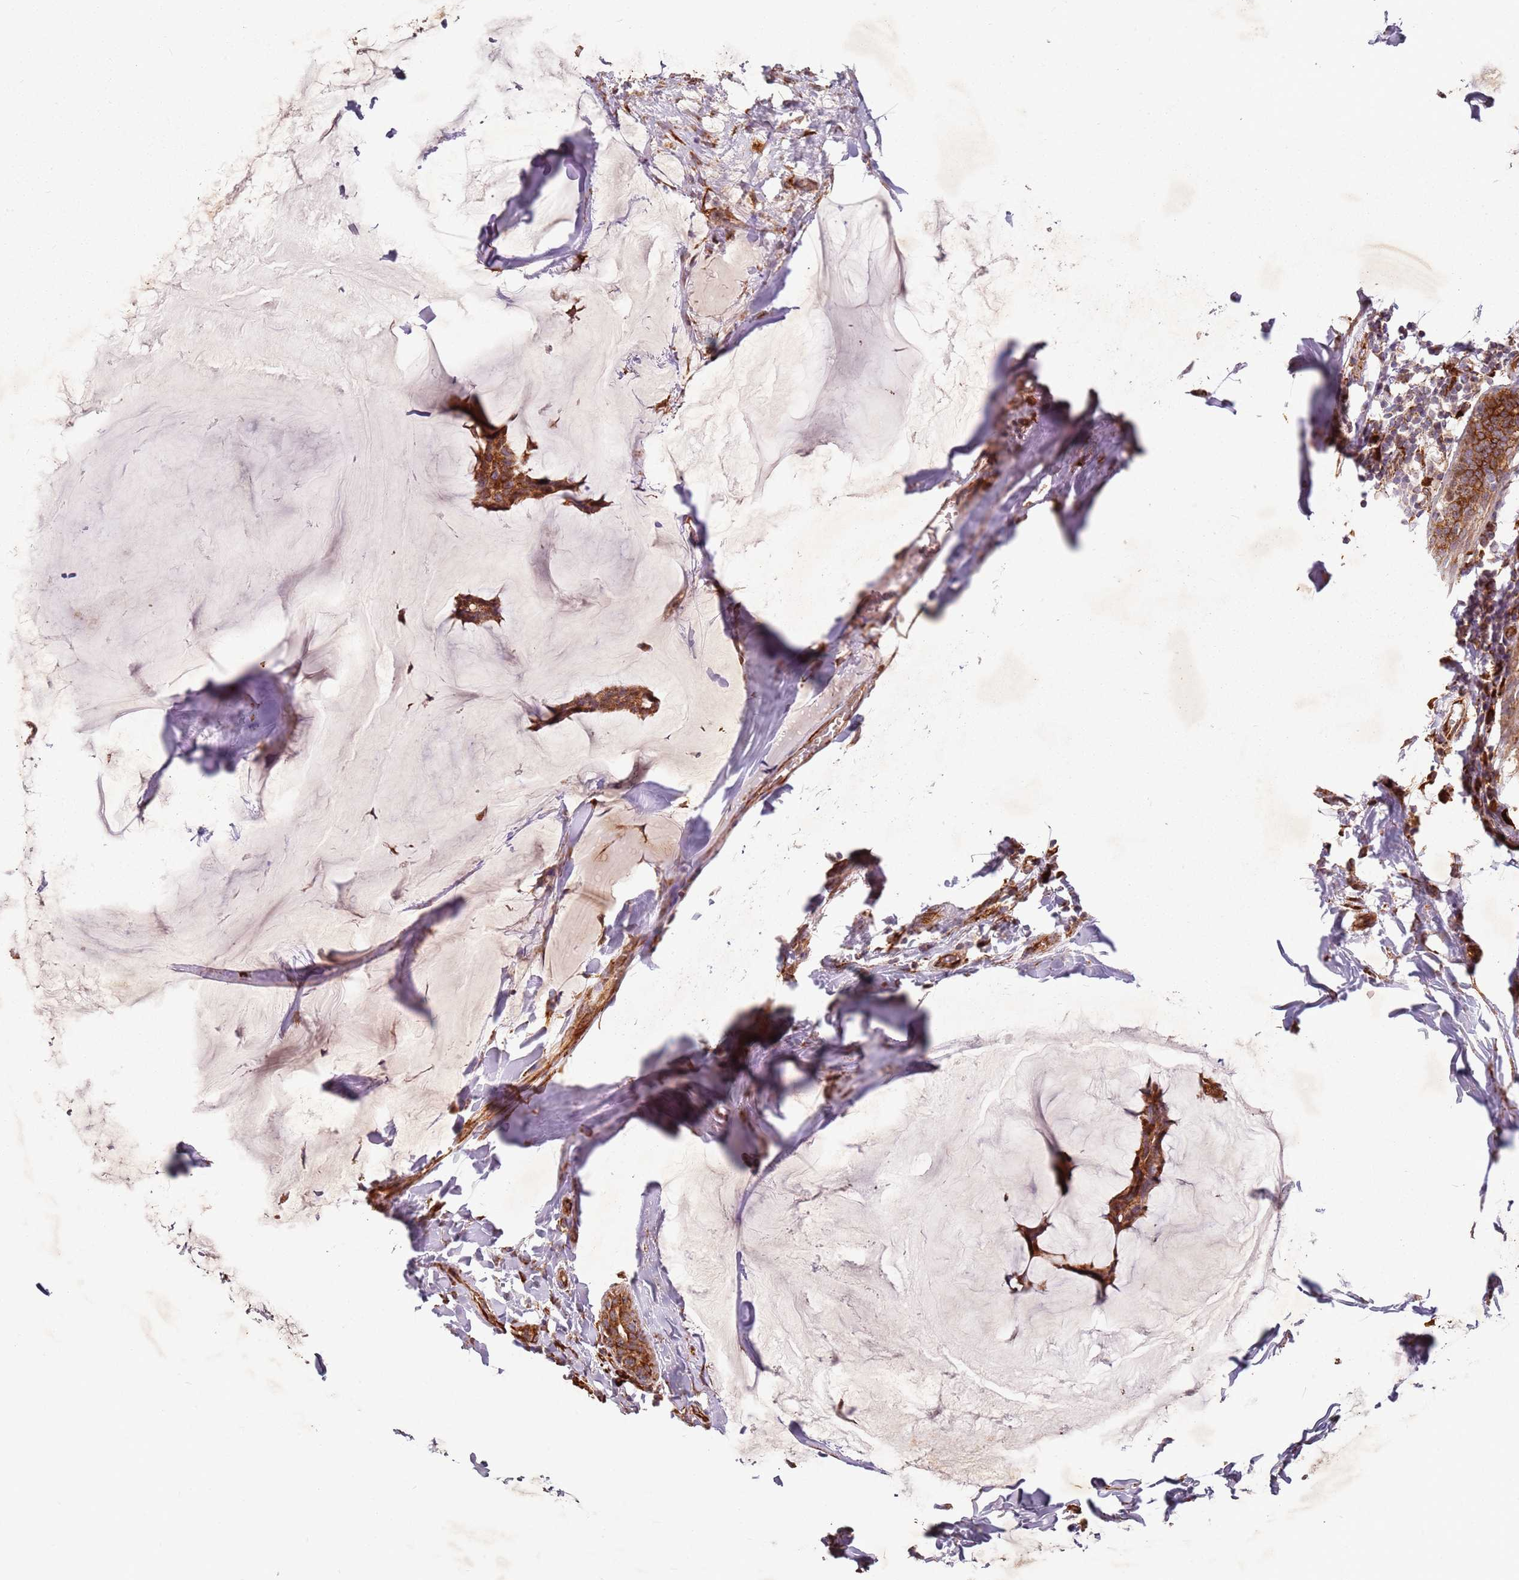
{"staining": {"intensity": "strong", "quantity": ">75%", "location": "cytoplasmic/membranous"}, "tissue": "breast cancer", "cell_type": "Tumor cells", "image_type": "cancer", "snomed": [{"axis": "morphology", "description": "Duct carcinoma"}, {"axis": "topography", "description": "Breast"}], "caption": "A high amount of strong cytoplasmic/membranous expression is identified in approximately >75% of tumor cells in breast infiltrating ductal carcinoma tissue. (DAB IHC, brown staining for protein, blue staining for nuclei).", "gene": "ARFRP1", "patient": {"sex": "female", "age": 93}}